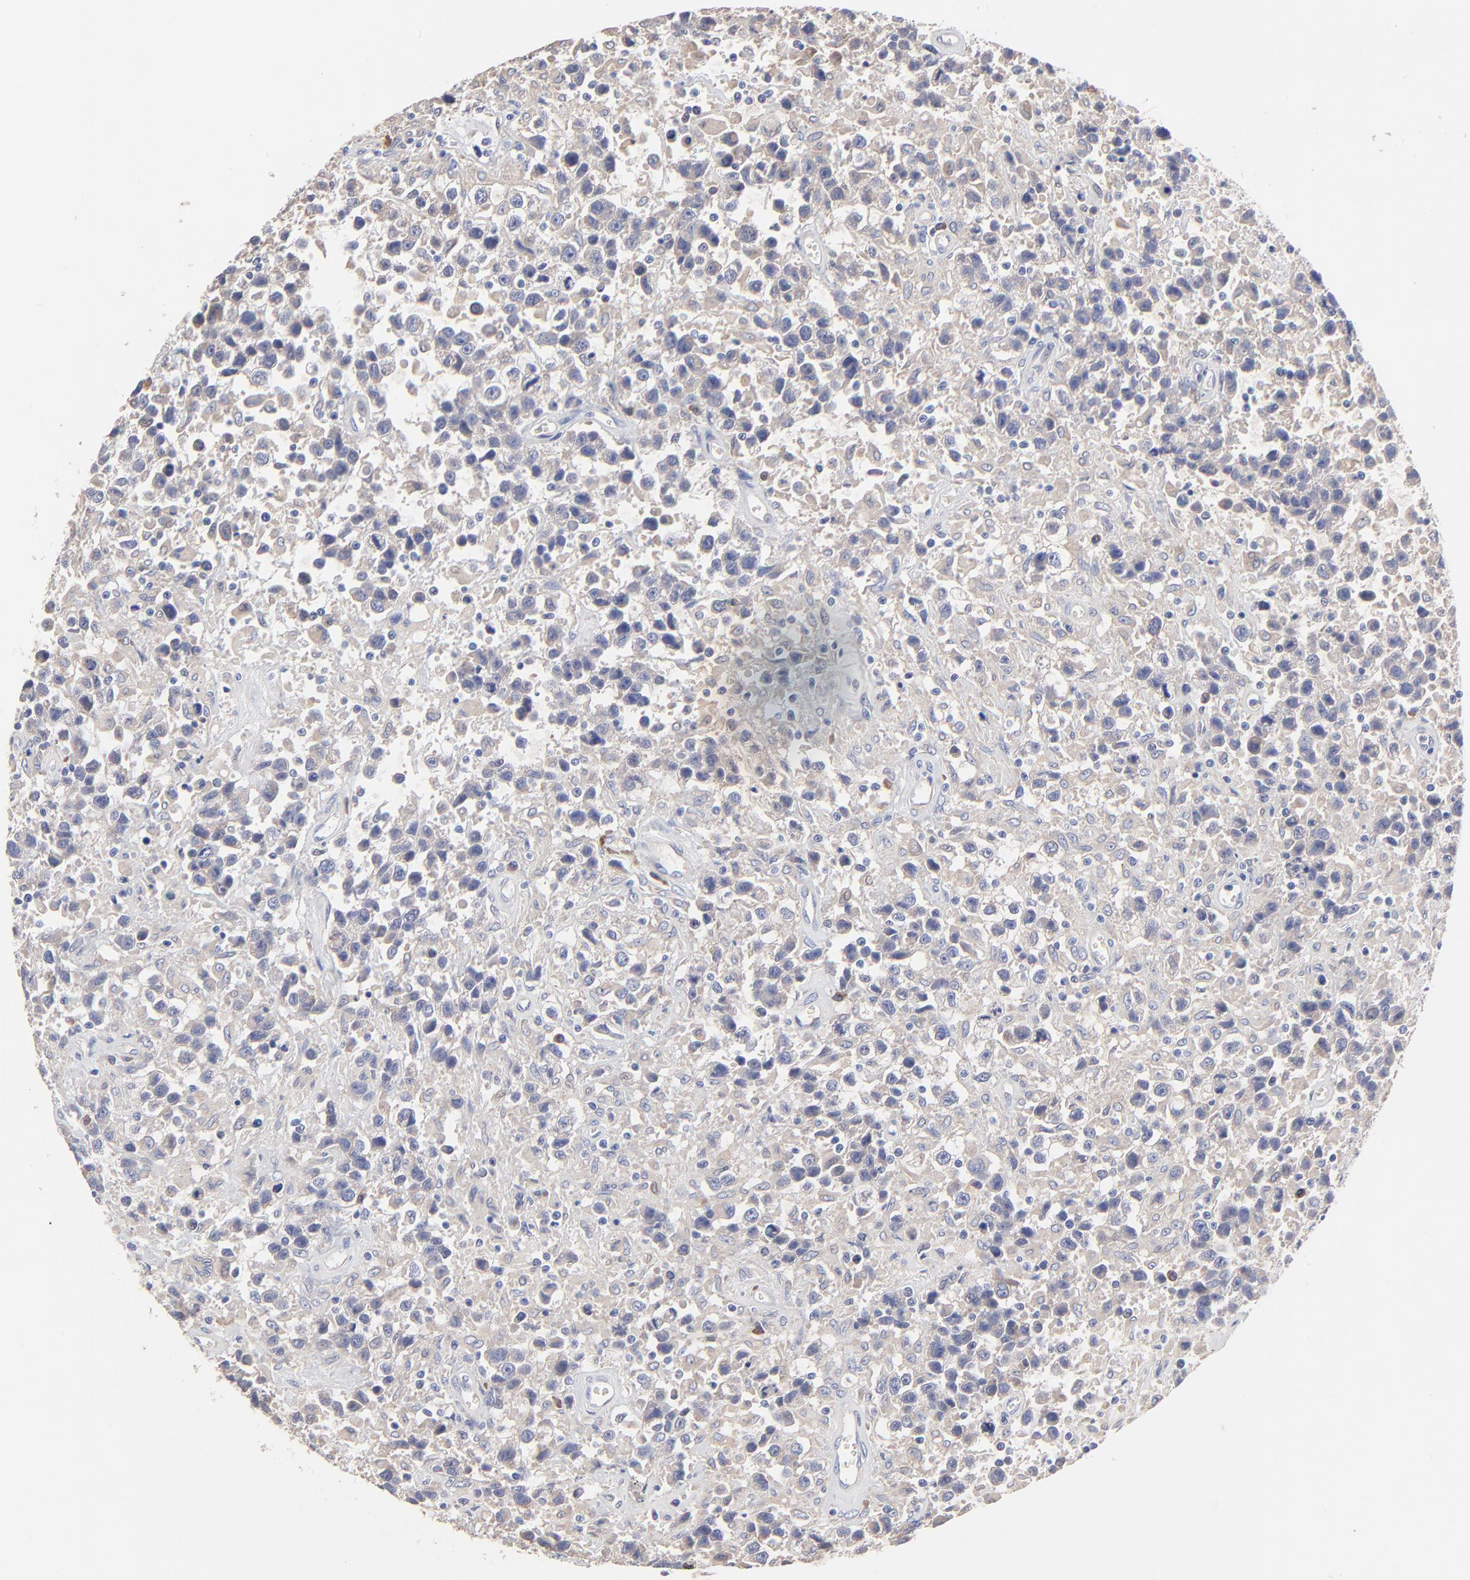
{"staining": {"intensity": "weak", "quantity": ">75%", "location": "cytoplasmic/membranous"}, "tissue": "testis cancer", "cell_type": "Tumor cells", "image_type": "cancer", "snomed": [{"axis": "morphology", "description": "Seminoma, NOS"}, {"axis": "topography", "description": "Testis"}], "caption": "A micrograph of testis cancer (seminoma) stained for a protein displays weak cytoplasmic/membranous brown staining in tumor cells.", "gene": "PPFIBP2", "patient": {"sex": "male", "age": 43}}